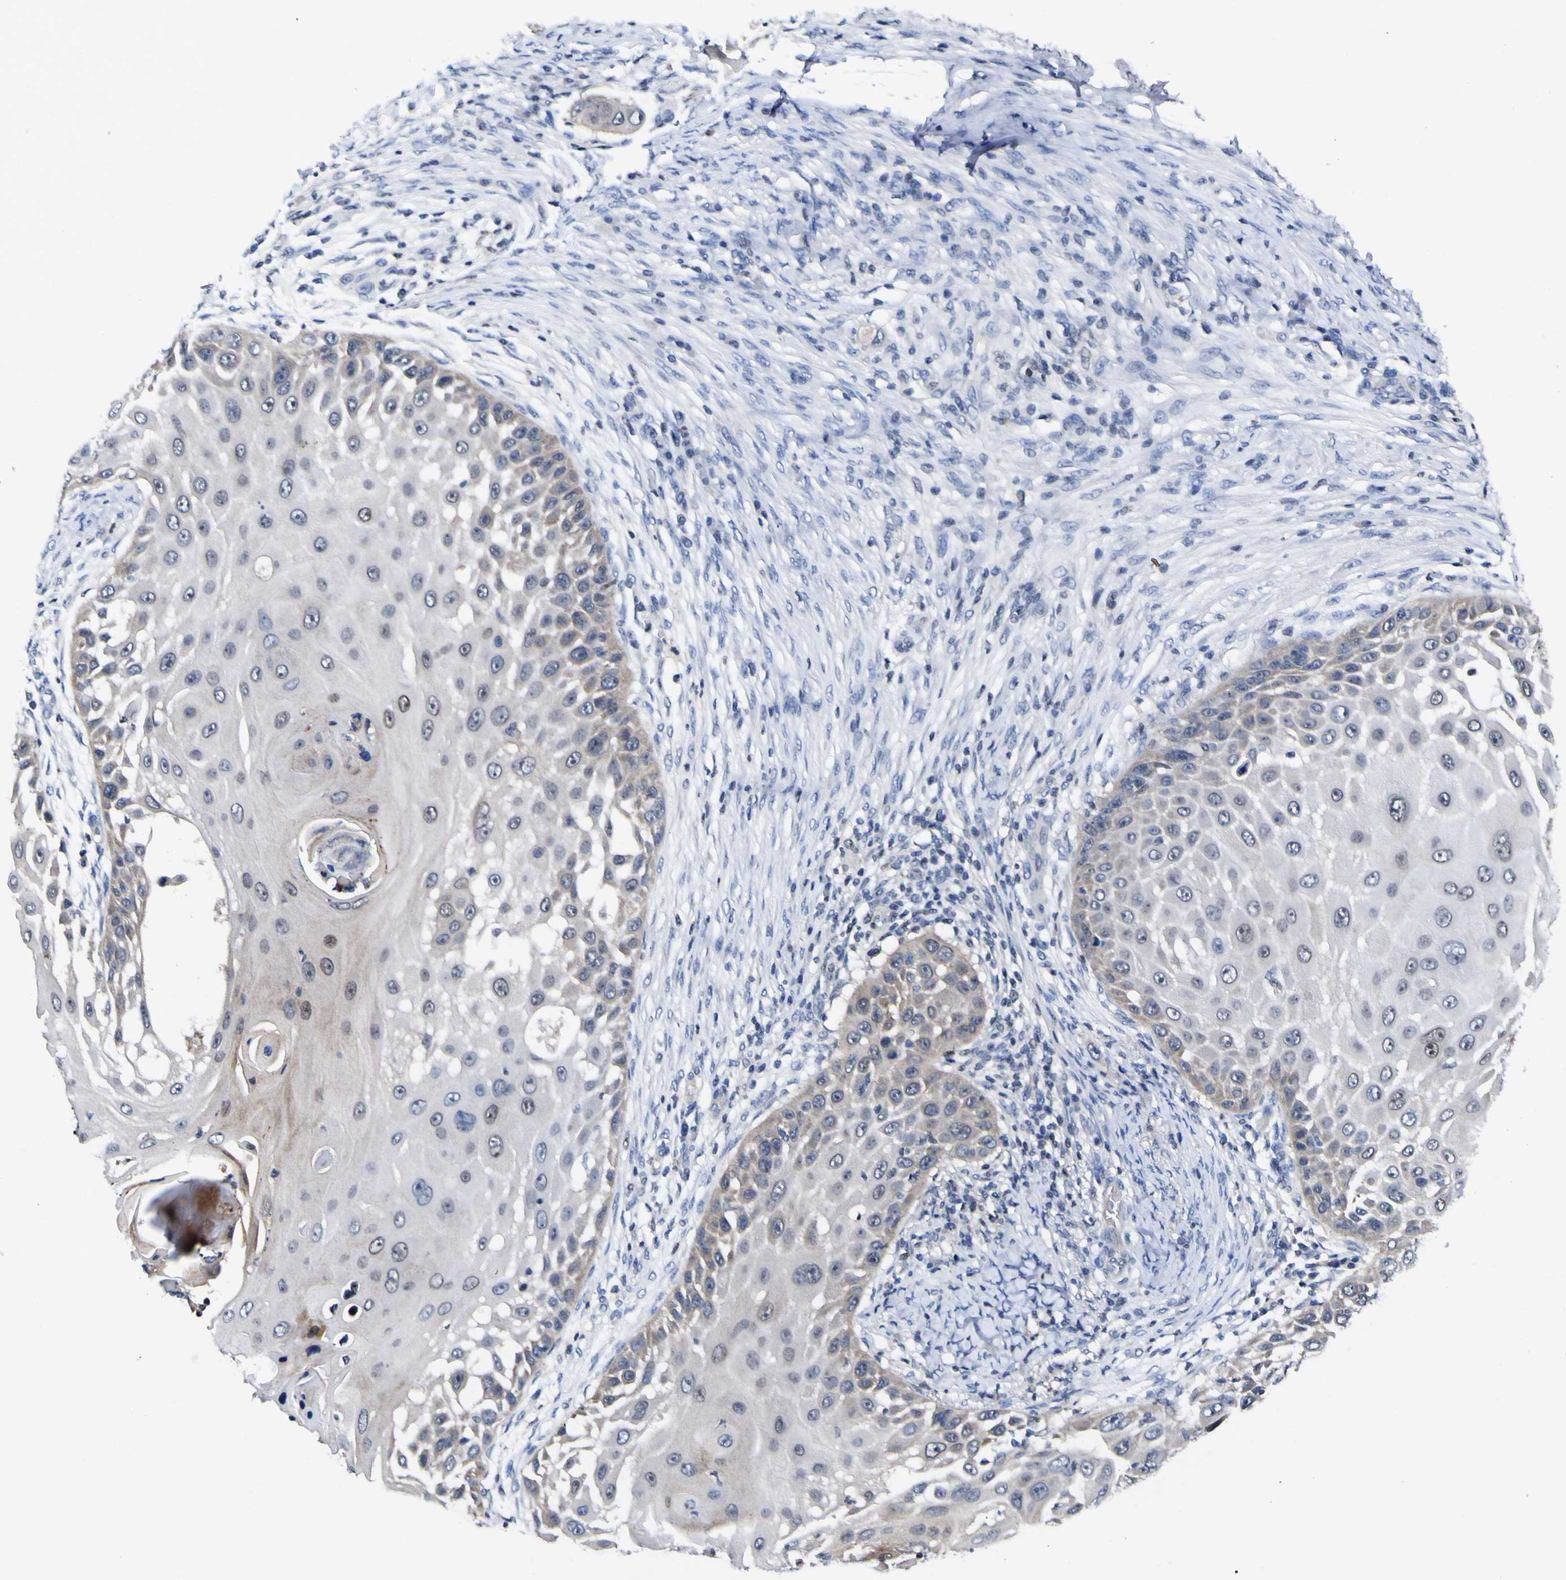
{"staining": {"intensity": "weak", "quantity": "25%-75%", "location": "cytoplasmic/membranous"}, "tissue": "skin cancer", "cell_type": "Tumor cells", "image_type": "cancer", "snomed": [{"axis": "morphology", "description": "Squamous cell carcinoma, NOS"}, {"axis": "topography", "description": "Skin"}], "caption": "The micrograph demonstrates a brown stain indicating the presence of a protein in the cytoplasmic/membranous of tumor cells in skin cancer.", "gene": "CASP6", "patient": {"sex": "female", "age": 44}}